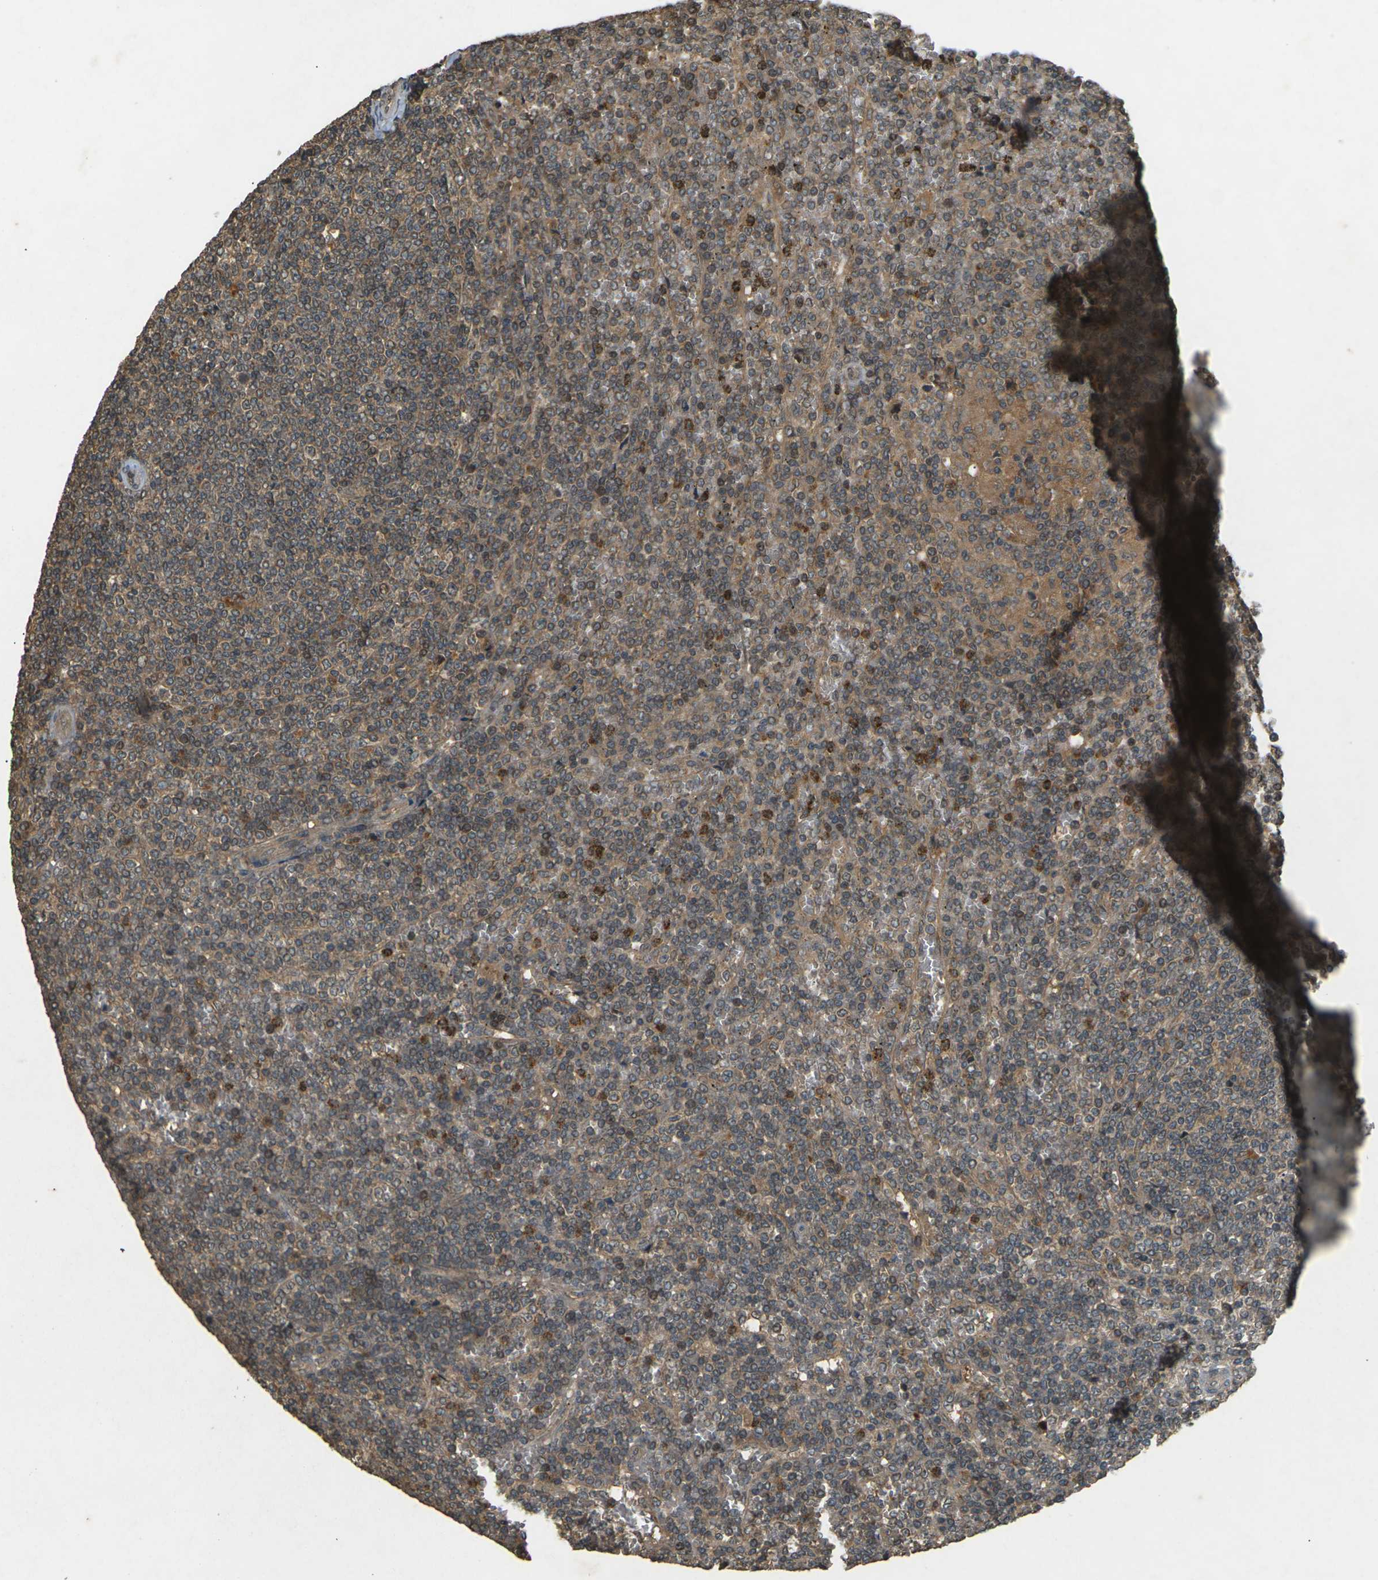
{"staining": {"intensity": "moderate", "quantity": ">75%", "location": "cytoplasmic/membranous"}, "tissue": "lymphoma", "cell_type": "Tumor cells", "image_type": "cancer", "snomed": [{"axis": "morphology", "description": "Malignant lymphoma, non-Hodgkin's type, Low grade"}, {"axis": "topography", "description": "Spleen"}], "caption": "About >75% of tumor cells in lymphoma demonstrate moderate cytoplasmic/membranous protein positivity as visualized by brown immunohistochemical staining.", "gene": "TAP1", "patient": {"sex": "female", "age": 19}}